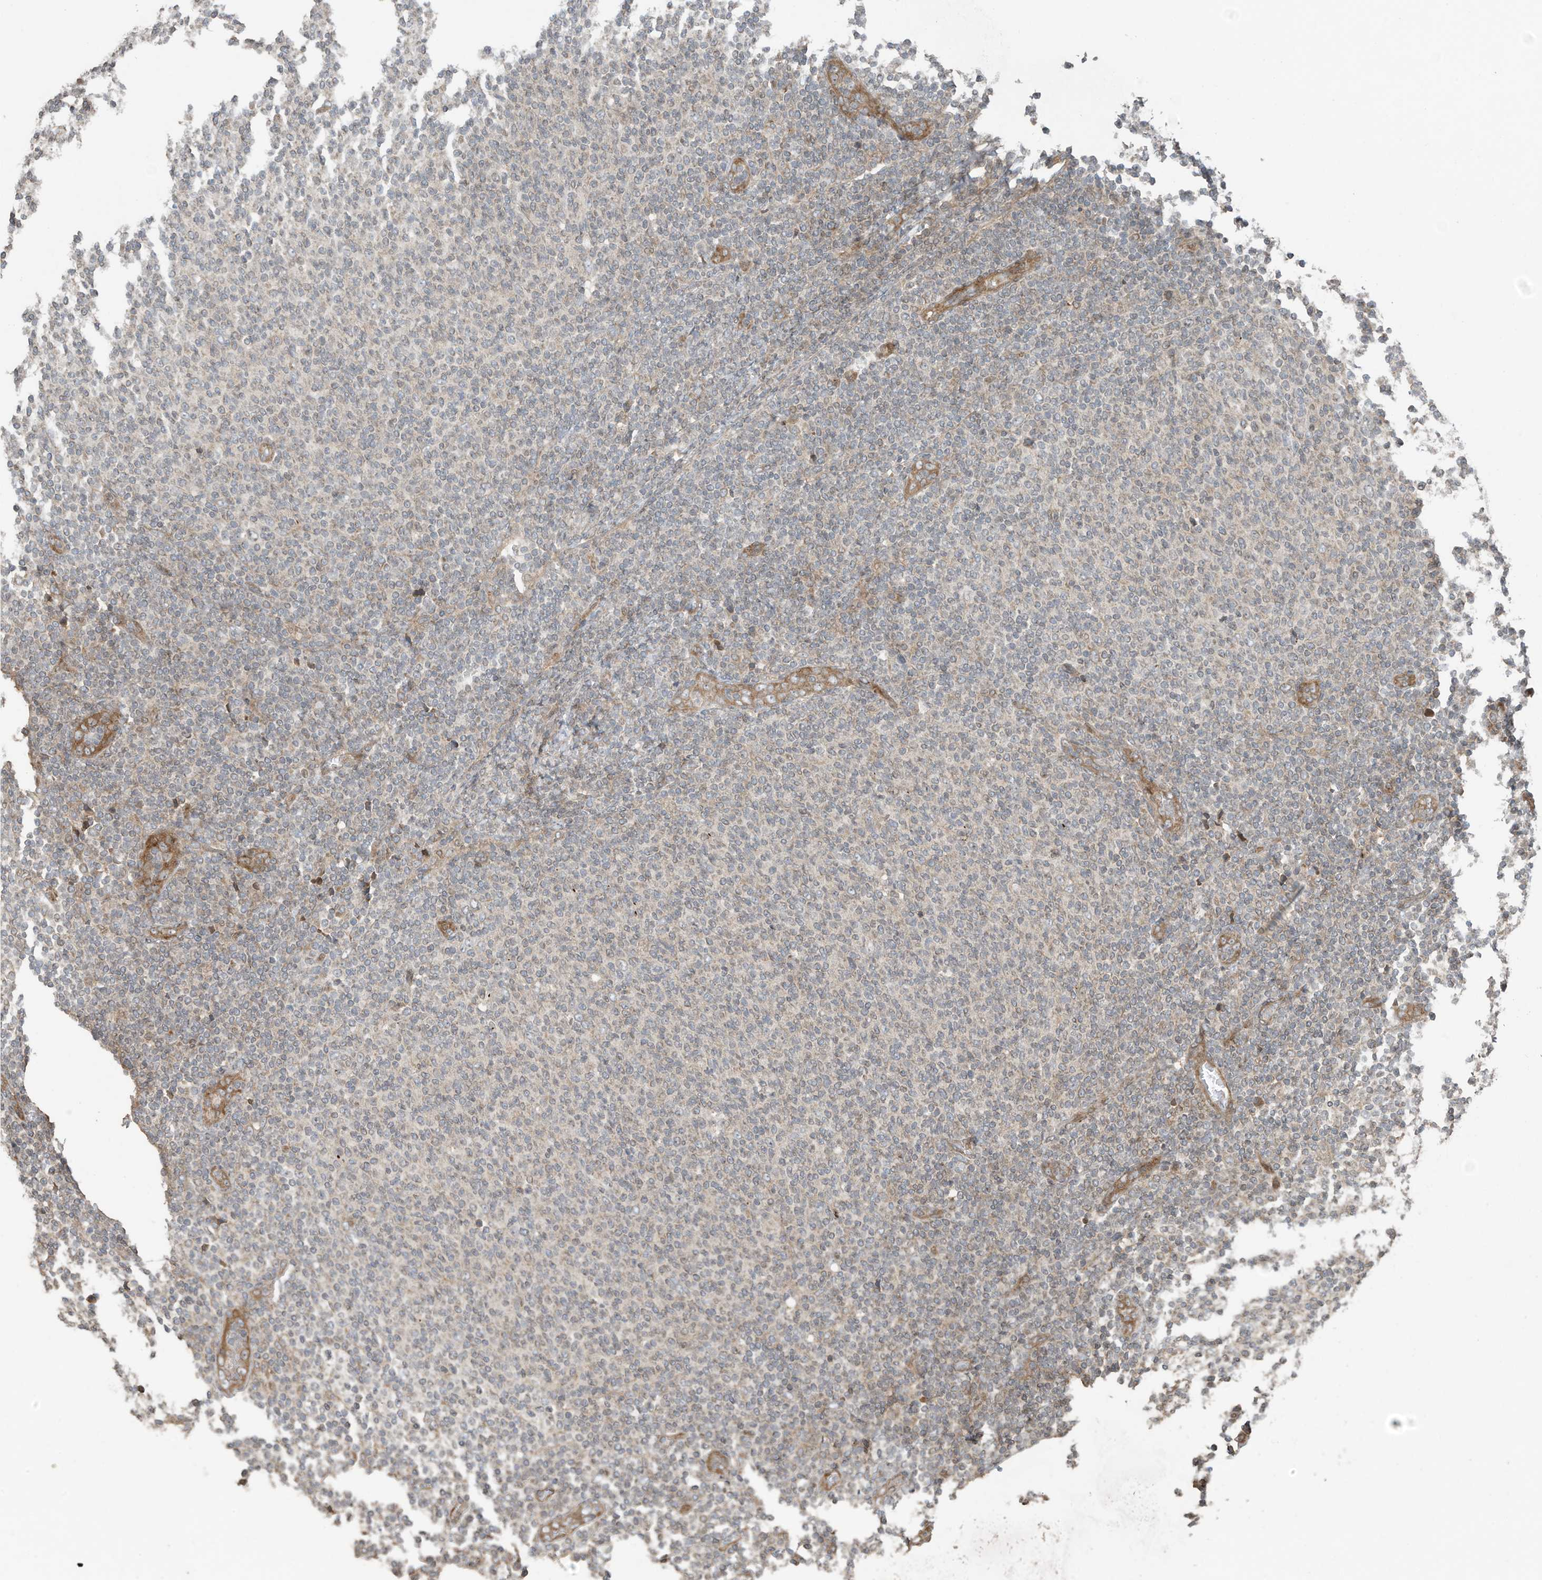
{"staining": {"intensity": "negative", "quantity": "none", "location": "none"}, "tissue": "lymphoma", "cell_type": "Tumor cells", "image_type": "cancer", "snomed": [{"axis": "morphology", "description": "Malignant lymphoma, non-Hodgkin's type, Low grade"}, {"axis": "topography", "description": "Lymph node"}], "caption": "This is a image of immunohistochemistry staining of low-grade malignant lymphoma, non-Hodgkin's type, which shows no positivity in tumor cells. Brightfield microscopy of immunohistochemistry stained with DAB (brown) and hematoxylin (blue), captured at high magnification.", "gene": "ZNF653", "patient": {"sex": "male", "age": 66}}